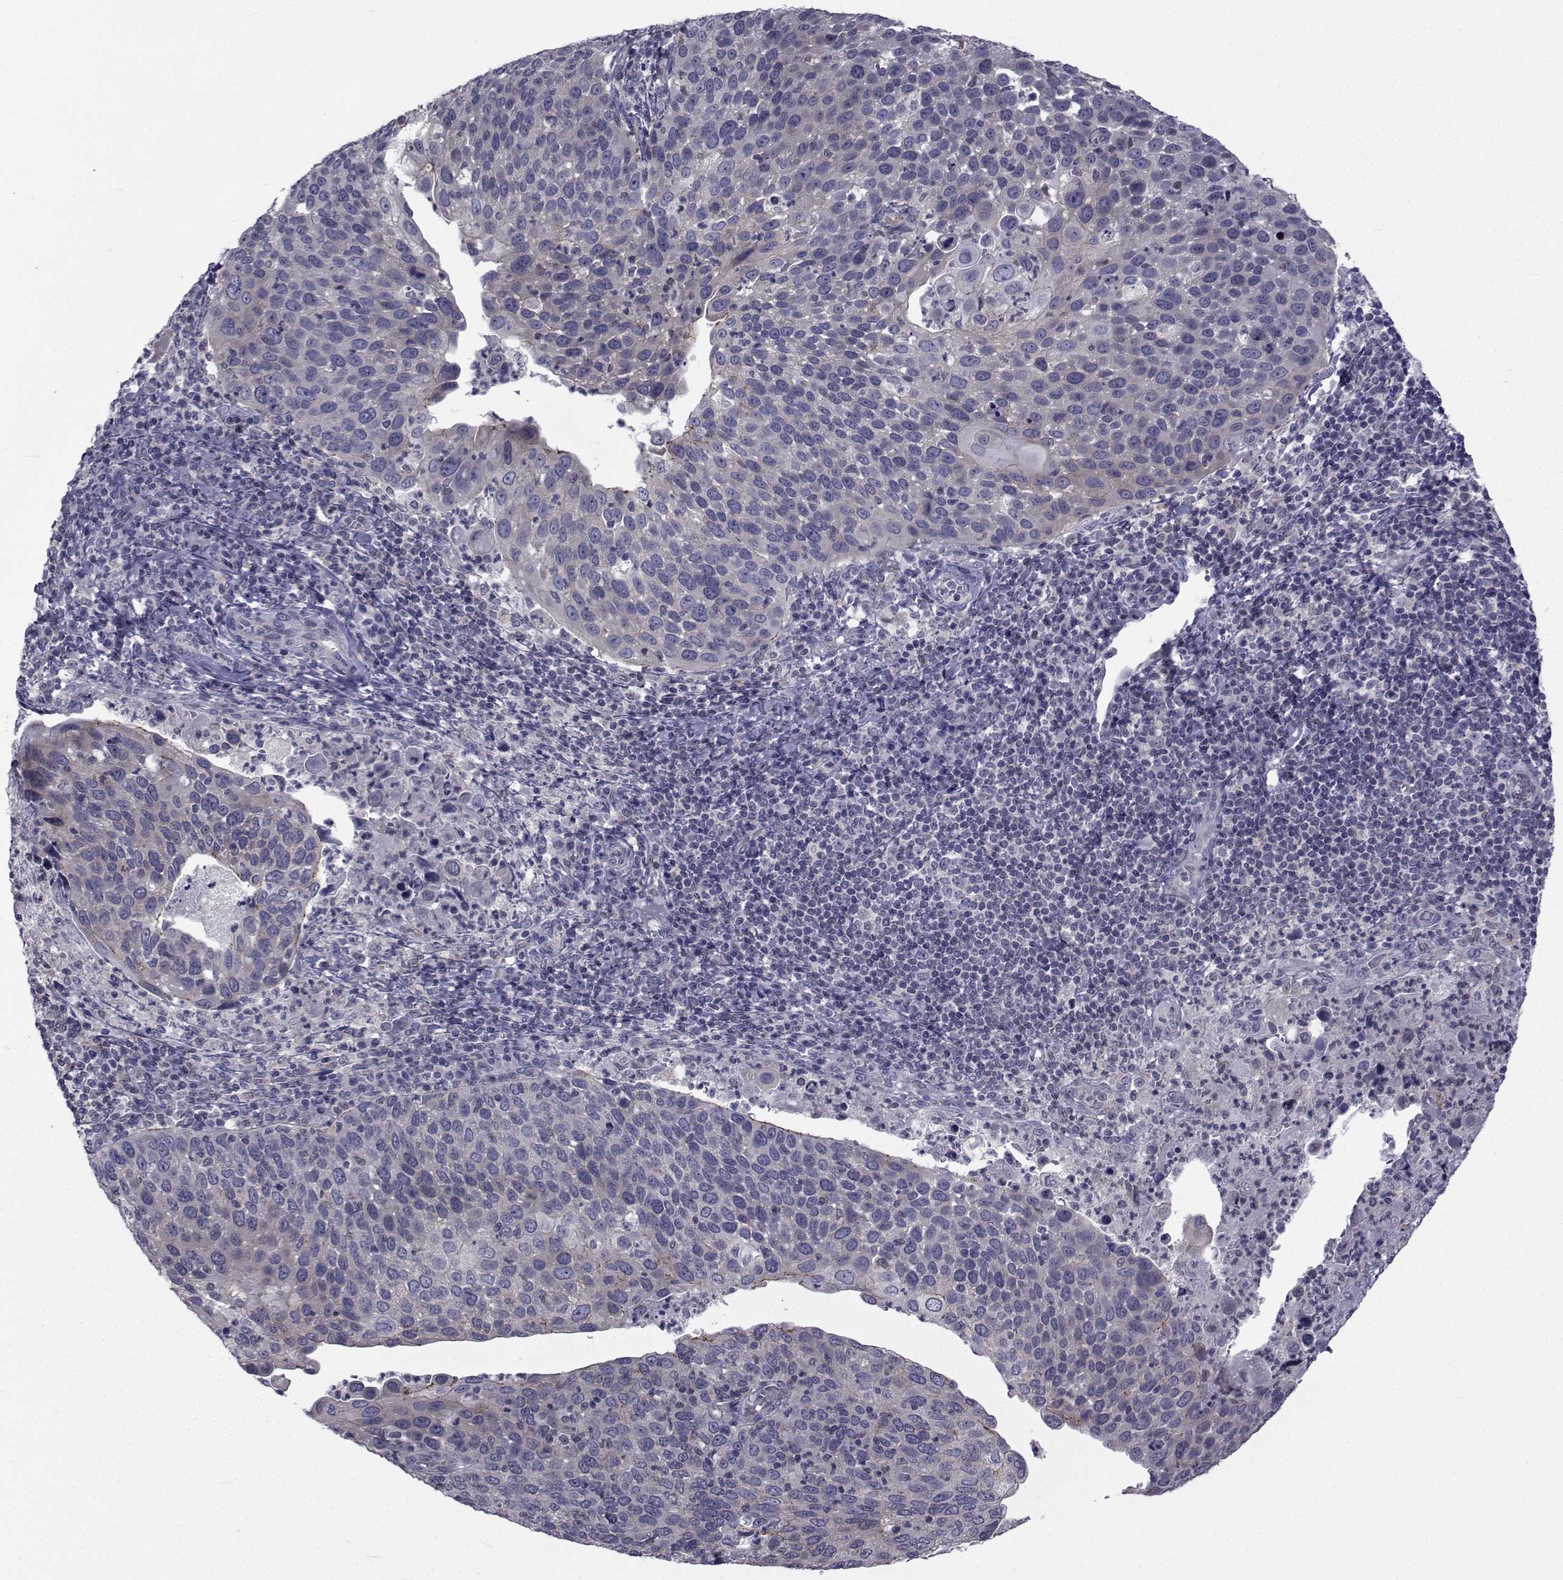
{"staining": {"intensity": "strong", "quantity": "<25%", "location": "cytoplasmic/membranous"}, "tissue": "cervical cancer", "cell_type": "Tumor cells", "image_type": "cancer", "snomed": [{"axis": "morphology", "description": "Squamous cell carcinoma, NOS"}, {"axis": "topography", "description": "Cervix"}], "caption": "Immunohistochemistry of human cervical squamous cell carcinoma shows medium levels of strong cytoplasmic/membranous positivity in approximately <25% of tumor cells.", "gene": "SLC30A10", "patient": {"sex": "female", "age": 54}}